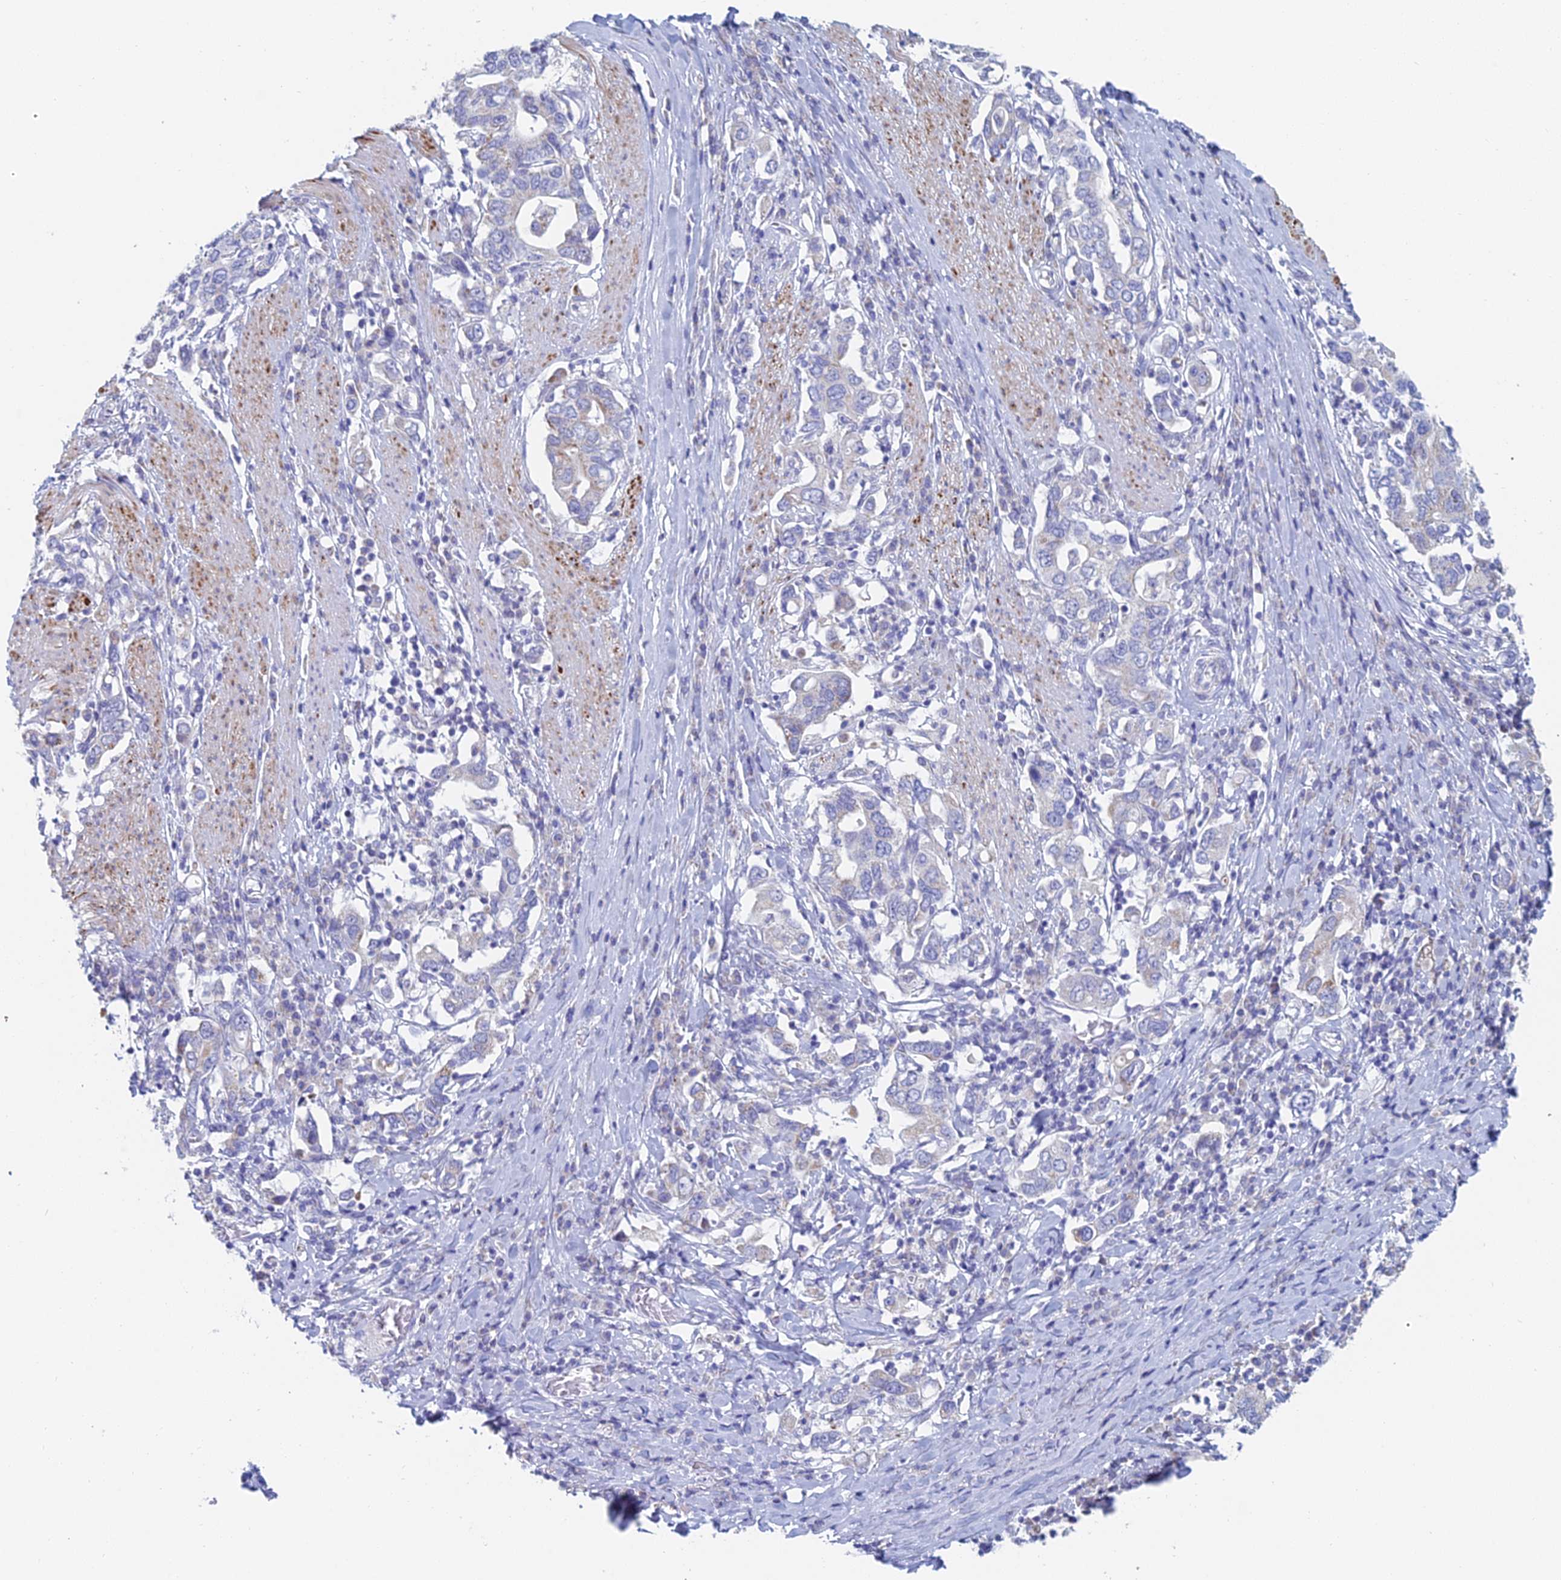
{"staining": {"intensity": "negative", "quantity": "none", "location": "none"}, "tissue": "stomach cancer", "cell_type": "Tumor cells", "image_type": "cancer", "snomed": [{"axis": "morphology", "description": "Adenocarcinoma, NOS"}, {"axis": "topography", "description": "Stomach, upper"}, {"axis": "topography", "description": "Stomach"}], "caption": "Tumor cells show no significant expression in stomach cancer (adenocarcinoma).", "gene": "ACSM1", "patient": {"sex": "male", "age": 62}}